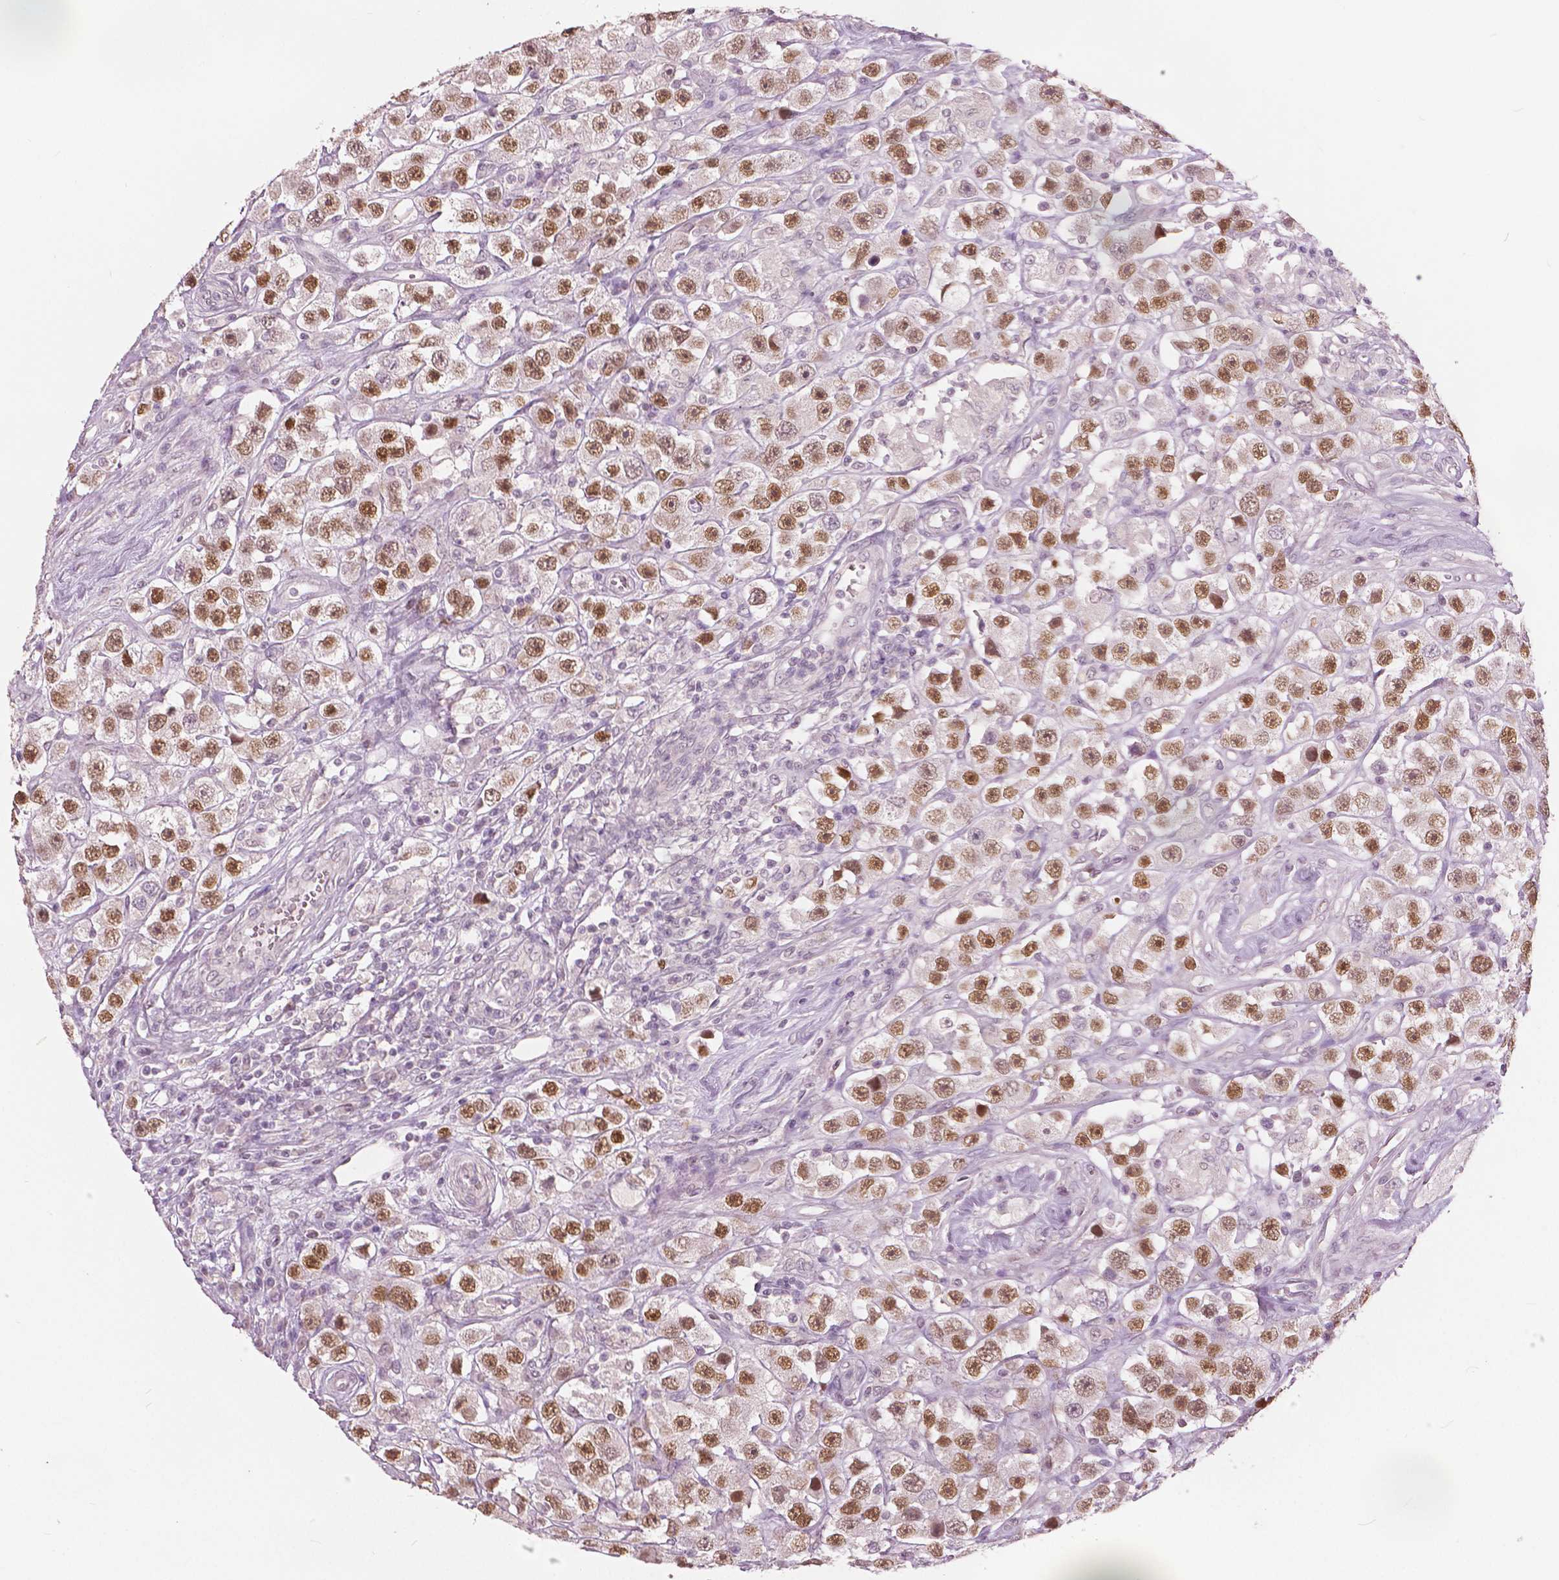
{"staining": {"intensity": "moderate", "quantity": ">75%", "location": "nuclear"}, "tissue": "testis cancer", "cell_type": "Tumor cells", "image_type": "cancer", "snomed": [{"axis": "morphology", "description": "Seminoma, NOS"}, {"axis": "topography", "description": "Testis"}], "caption": "A medium amount of moderate nuclear positivity is identified in approximately >75% of tumor cells in seminoma (testis) tissue. Nuclei are stained in blue.", "gene": "NANOG", "patient": {"sex": "male", "age": 45}}